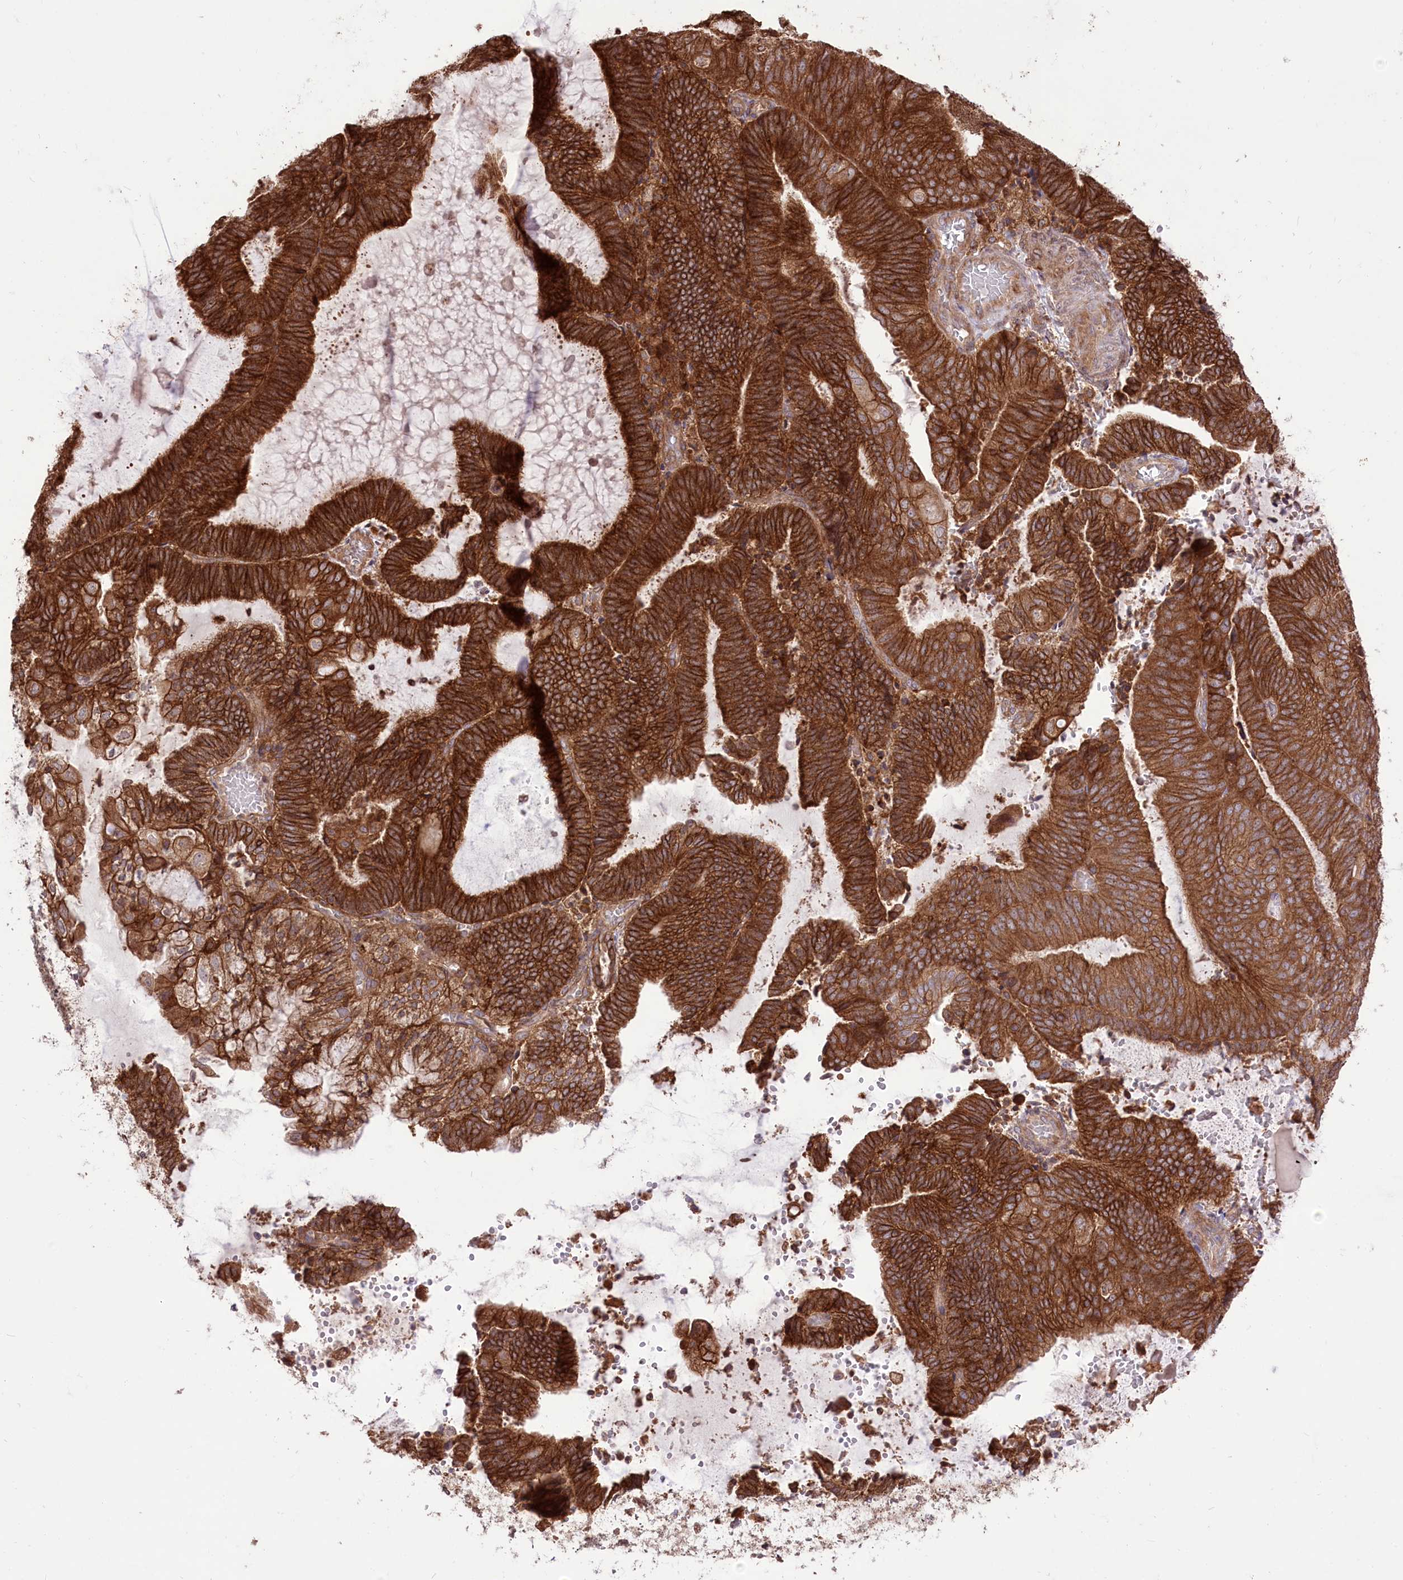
{"staining": {"intensity": "strong", "quantity": ">75%", "location": "cytoplasmic/membranous"}, "tissue": "endometrial cancer", "cell_type": "Tumor cells", "image_type": "cancer", "snomed": [{"axis": "morphology", "description": "Adenocarcinoma, NOS"}, {"axis": "topography", "description": "Endometrium"}], "caption": "This is a histology image of IHC staining of endometrial cancer (adenocarcinoma), which shows strong positivity in the cytoplasmic/membranous of tumor cells.", "gene": "XYLB", "patient": {"sex": "female", "age": 81}}